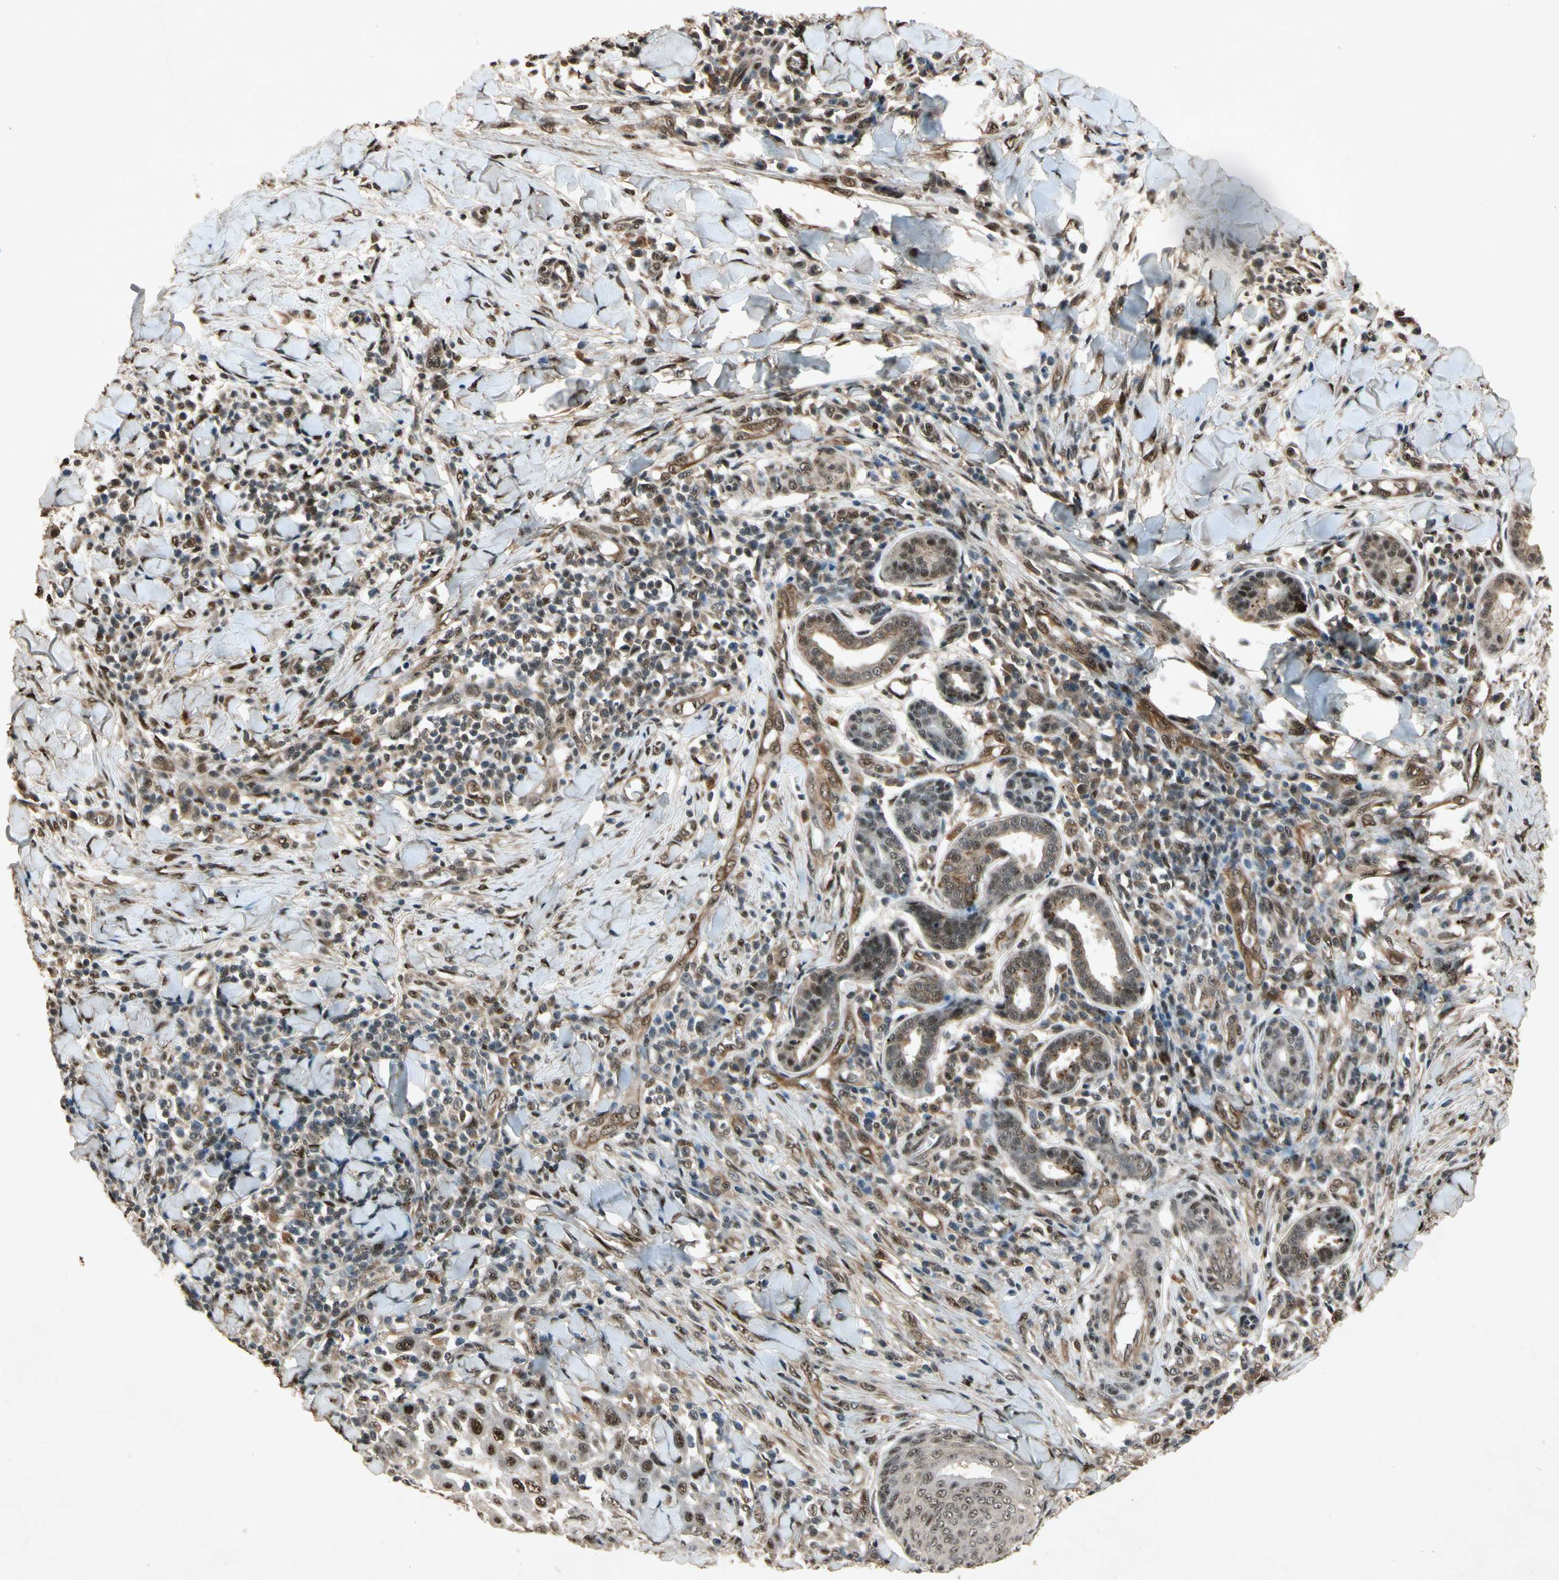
{"staining": {"intensity": "moderate", "quantity": ">75%", "location": "nuclear"}, "tissue": "skin cancer", "cell_type": "Tumor cells", "image_type": "cancer", "snomed": [{"axis": "morphology", "description": "Squamous cell carcinoma, NOS"}, {"axis": "topography", "description": "Skin"}], "caption": "There is medium levels of moderate nuclear expression in tumor cells of skin cancer, as demonstrated by immunohistochemical staining (brown color).", "gene": "PML", "patient": {"sex": "male", "age": 24}}